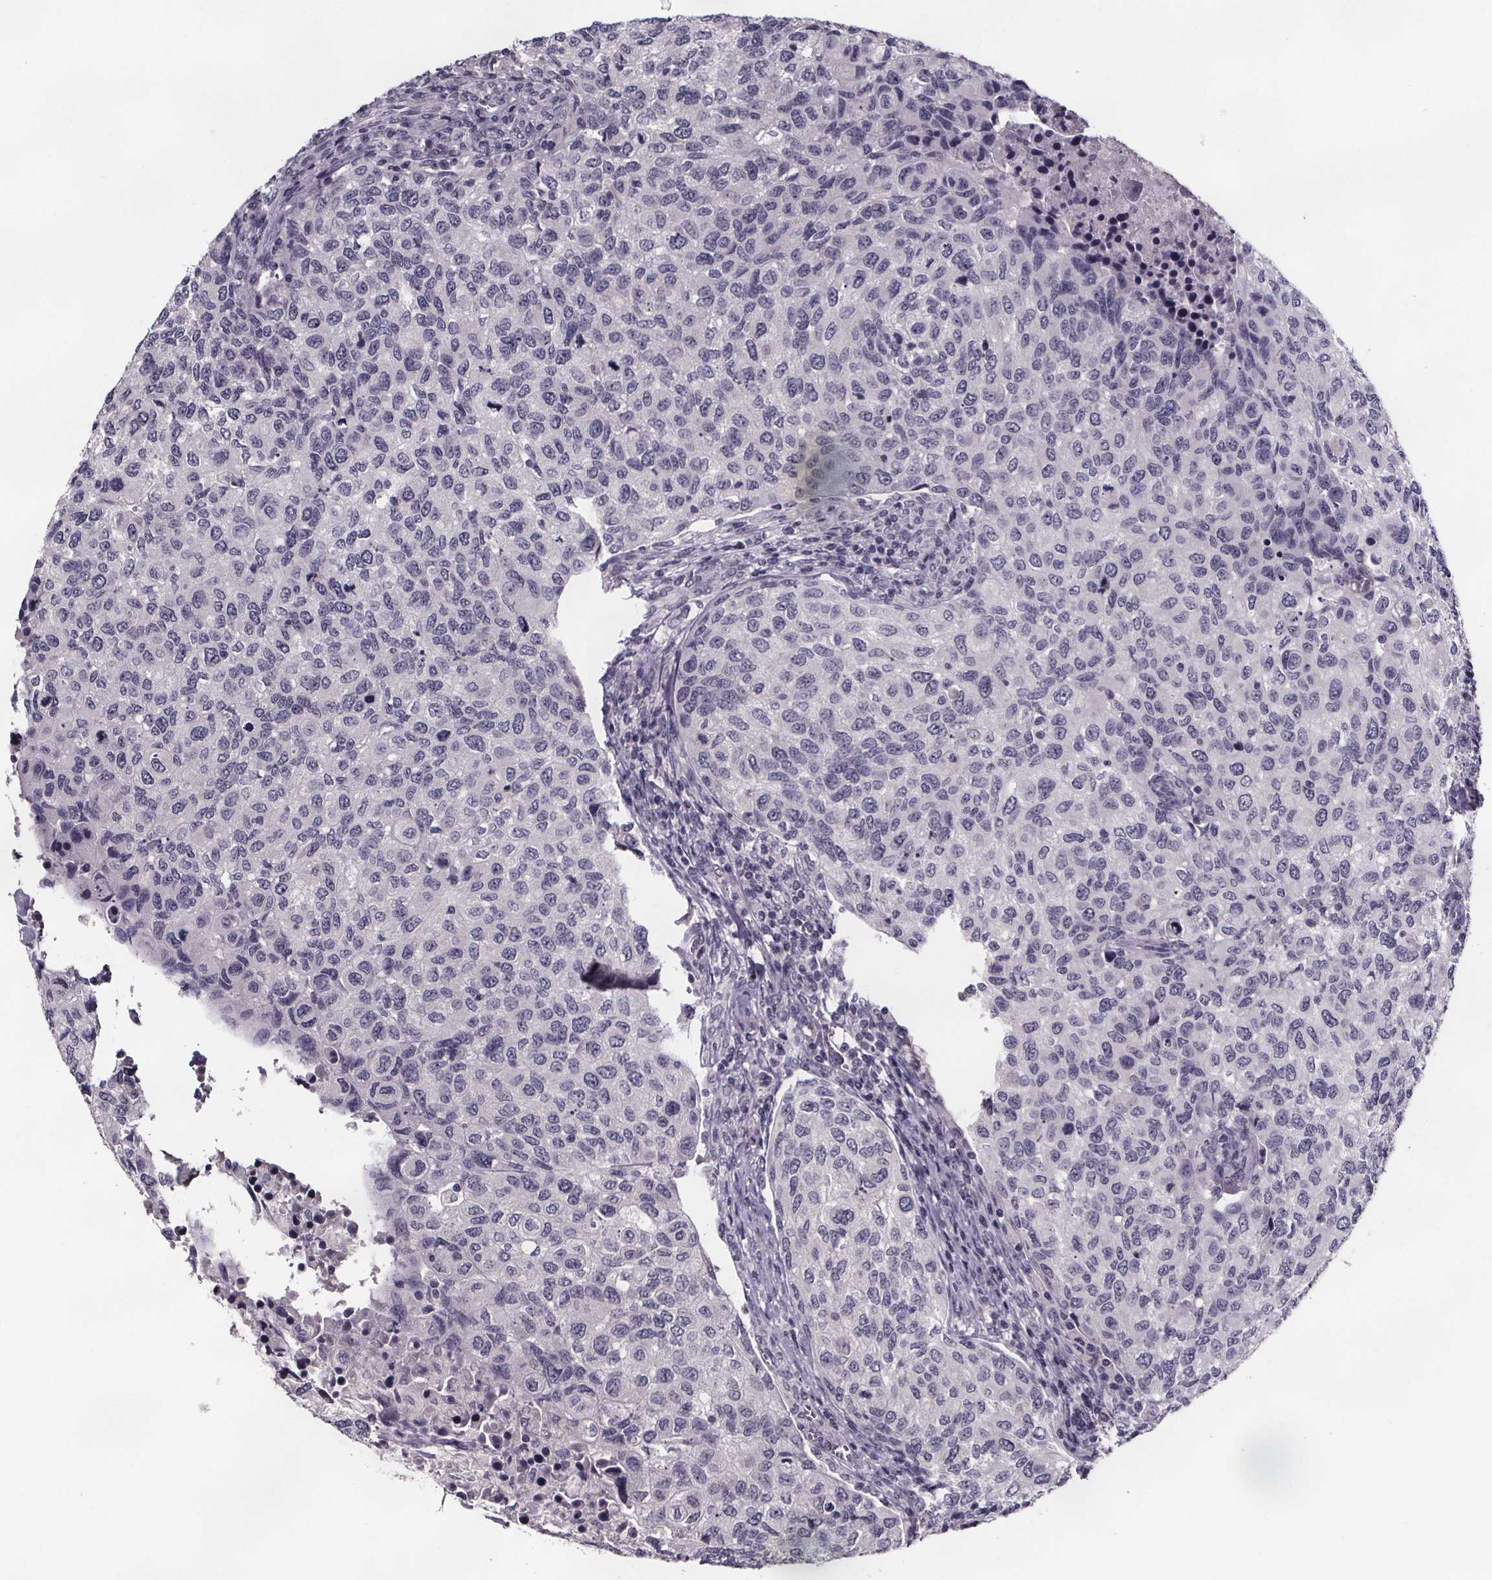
{"staining": {"intensity": "negative", "quantity": "none", "location": "none"}, "tissue": "urothelial cancer", "cell_type": "Tumor cells", "image_type": "cancer", "snomed": [{"axis": "morphology", "description": "Urothelial carcinoma, High grade"}, {"axis": "topography", "description": "Urinary bladder"}], "caption": "The IHC image has no significant positivity in tumor cells of urothelial carcinoma (high-grade) tissue. The staining is performed using DAB (3,3'-diaminobenzidine) brown chromogen with nuclei counter-stained in using hematoxylin.", "gene": "AR", "patient": {"sex": "female", "age": 78}}